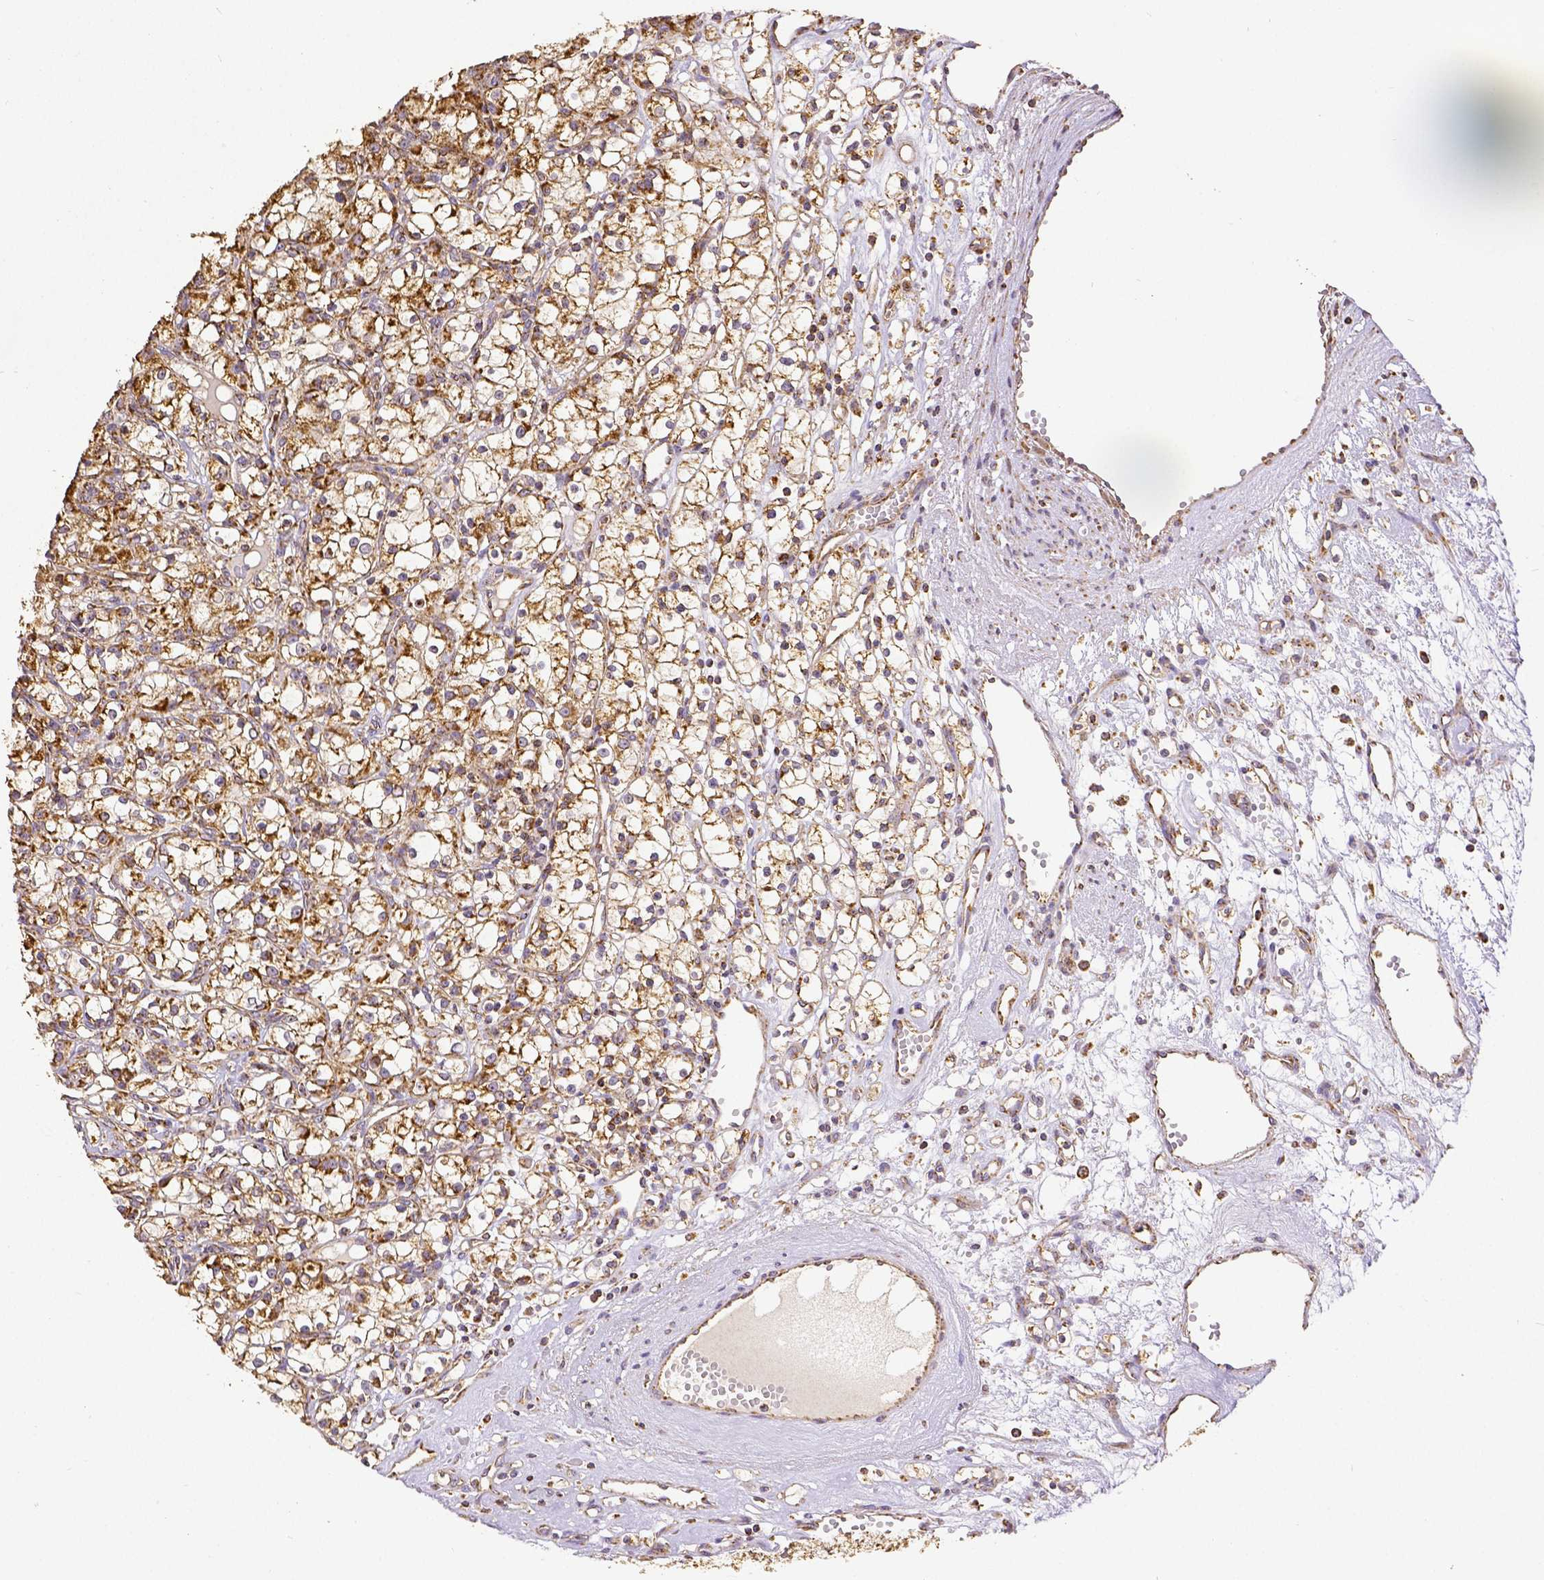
{"staining": {"intensity": "strong", "quantity": ">75%", "location": "cytoplasmic/membranous"}, "tissue": "renal cancer", "cell_type": "Tumor cells", "image_type": "cancer", "snomed": [{"axis": "morphology", "description": "Adenocarcinoma, NOS"}, {"axis": "topography", "description": "Kidney"}], "caption": "Tumor cells demonstrate high levels of strong cytoplasmic/membranous positivity in approximately >75% of cells in human renal cancer.", "gene": "SDHB", "patient": {"sex": "female", "age": 59}}